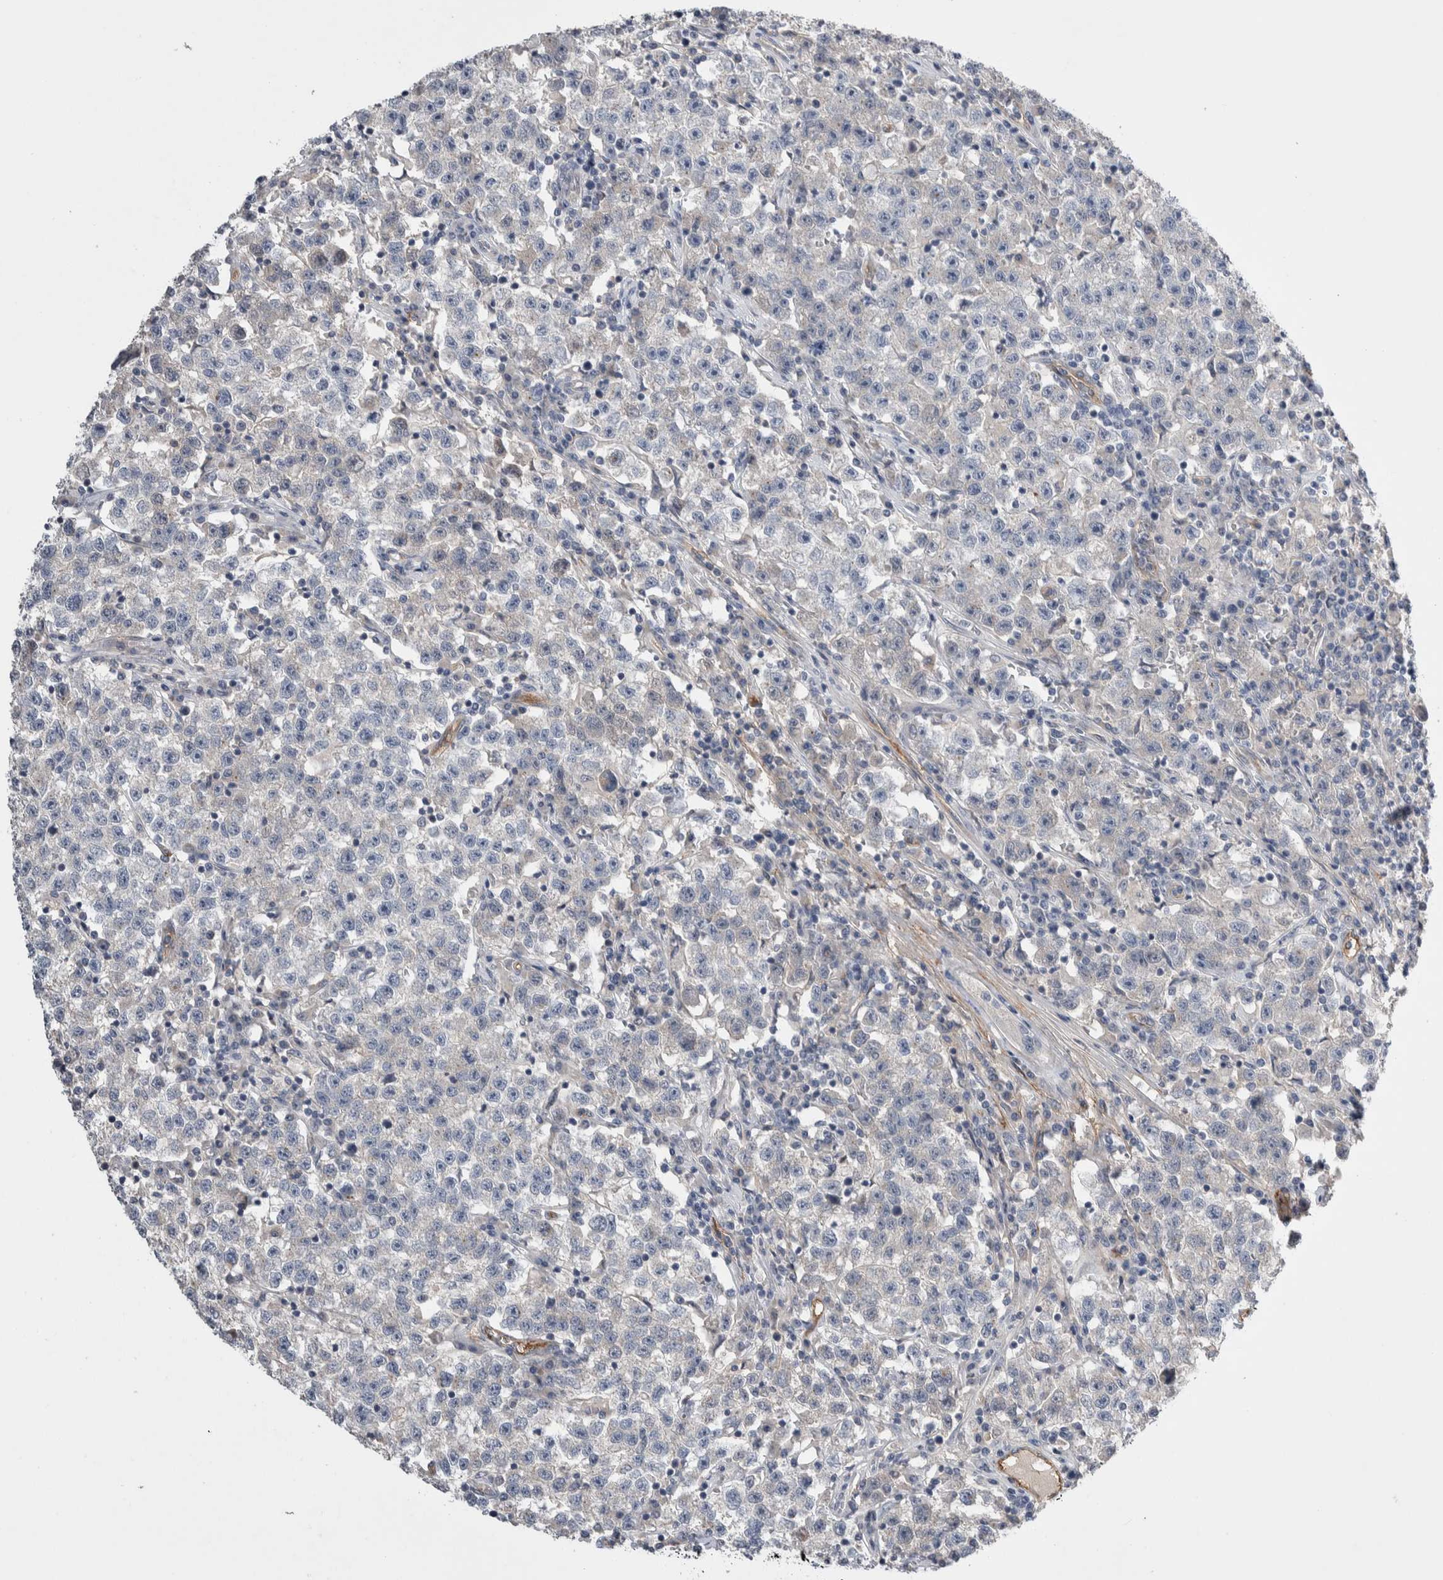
{"staining": {"intensity": "negative", "quantity": "none", "location": "none"}, "tissue": "testis cancer", "cell_type": "Tumor cells", "image_type": "cancer", "snomed": [{"axis": "morphology", "description": "Seminoma, NOS"}, {"axis": "topography", "description": "Testis"}], "caption": "Testis cancer (seminoma) was stained to show a protein in brown. There is no significant staining in tumor cells.", "gene": "CEP131", "patient": {"sex": "male", "age": 22}}